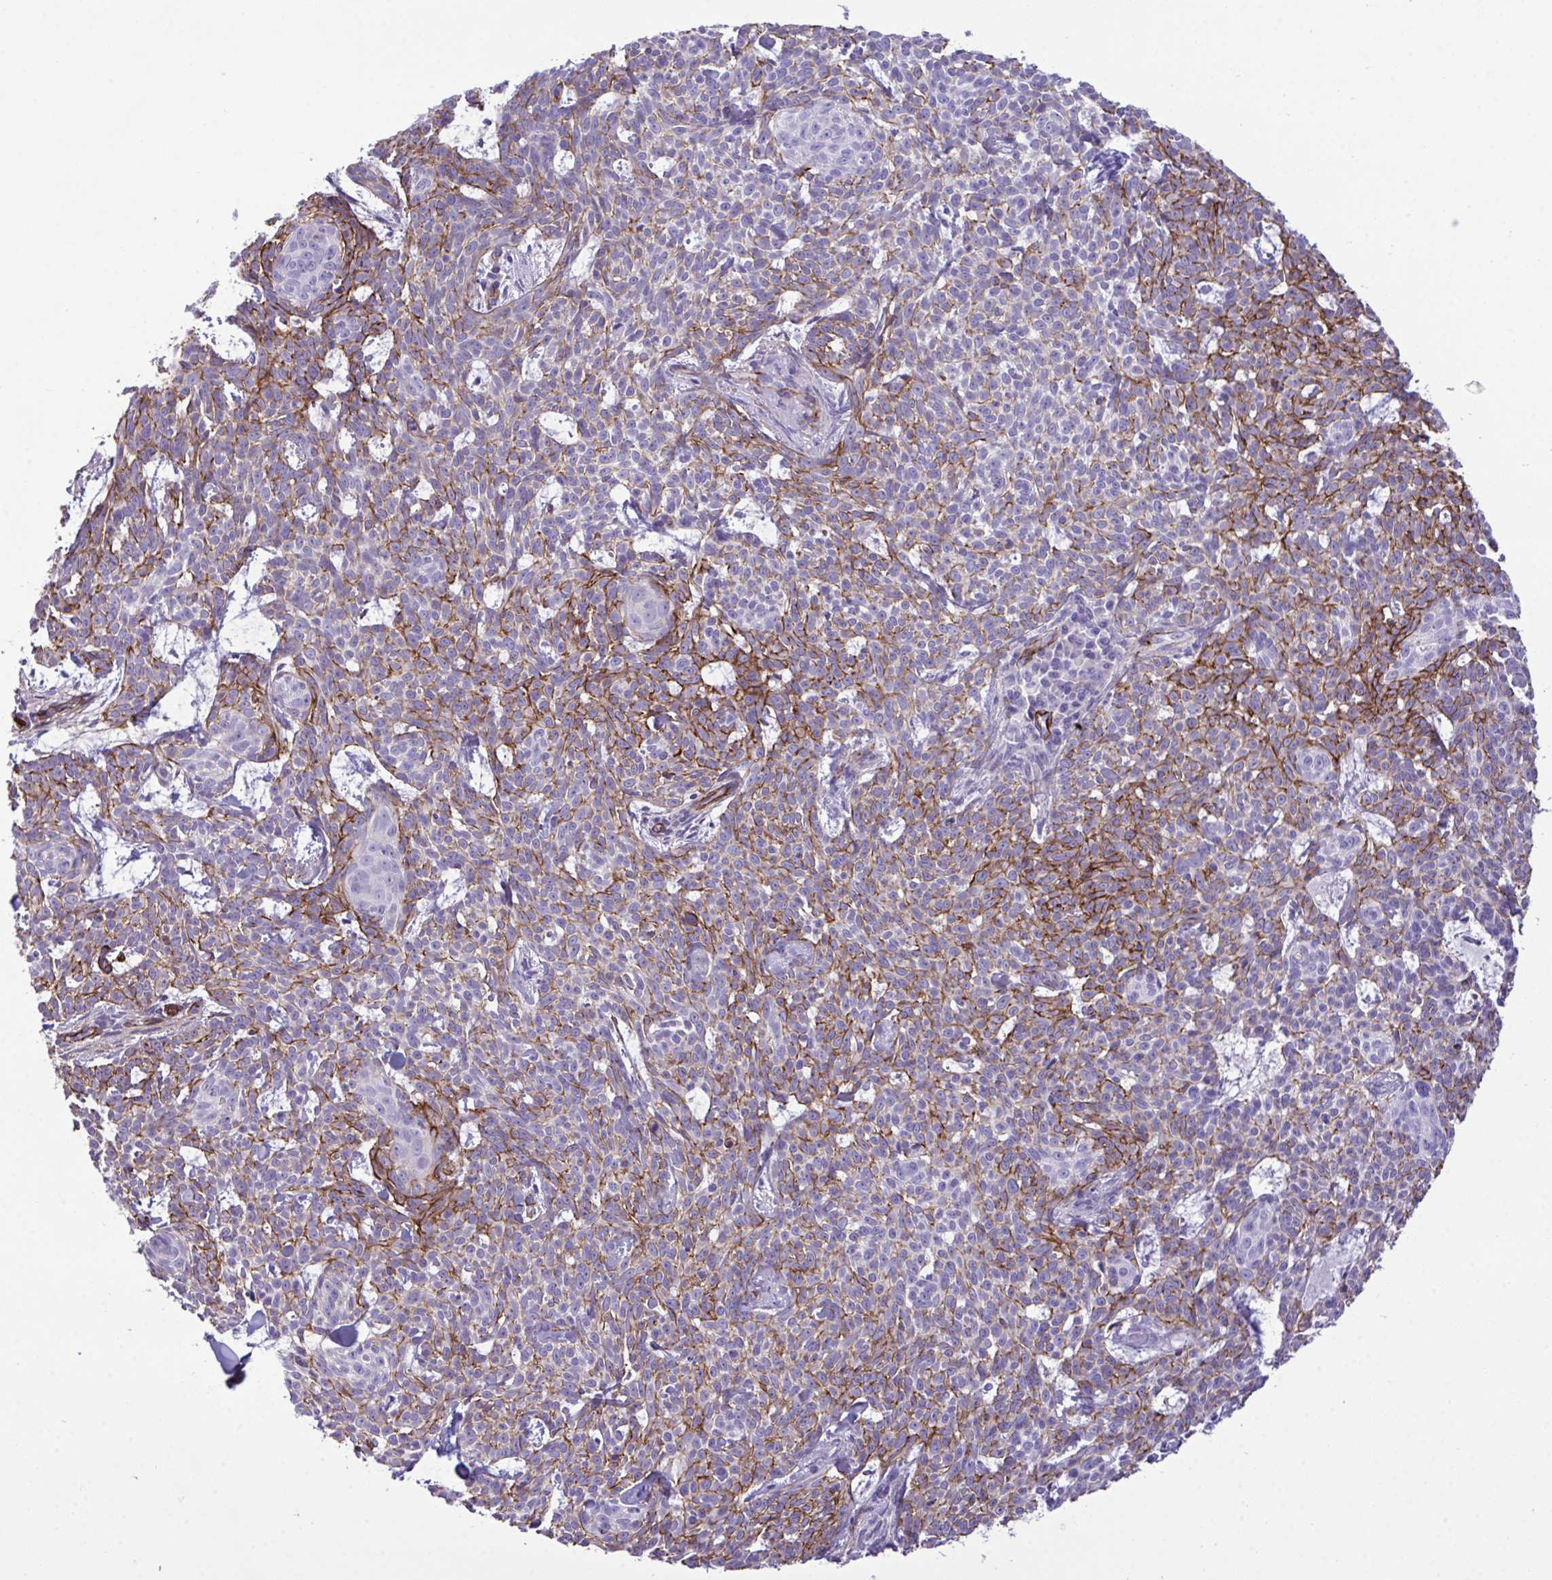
{"staining": {"intensity": "strong", "quantity": "25%-75%", "location": "cytoplasmic/membranous"}, "tissue": "skin cancer", "cell_type": "Tumor cells", "image_type": "cancer", "snomed": [{"axis": "morphology", "description": "Basal cell carcinoma"}, {"axis": "topography", "description": "Skin"}], "caption": "High-power microscopy captured an immunohistochemistry (IHC) micrograph of skin basal cell carcinoma, revealing strong cytoplasmic/membranous positivity in approximately 25%-75% of tumor cells. The protein is shown in brown color, while the nuclei are stained blue.", "gene": "SYNPO2L", "patient": {"sex": "female", "age": 93}}